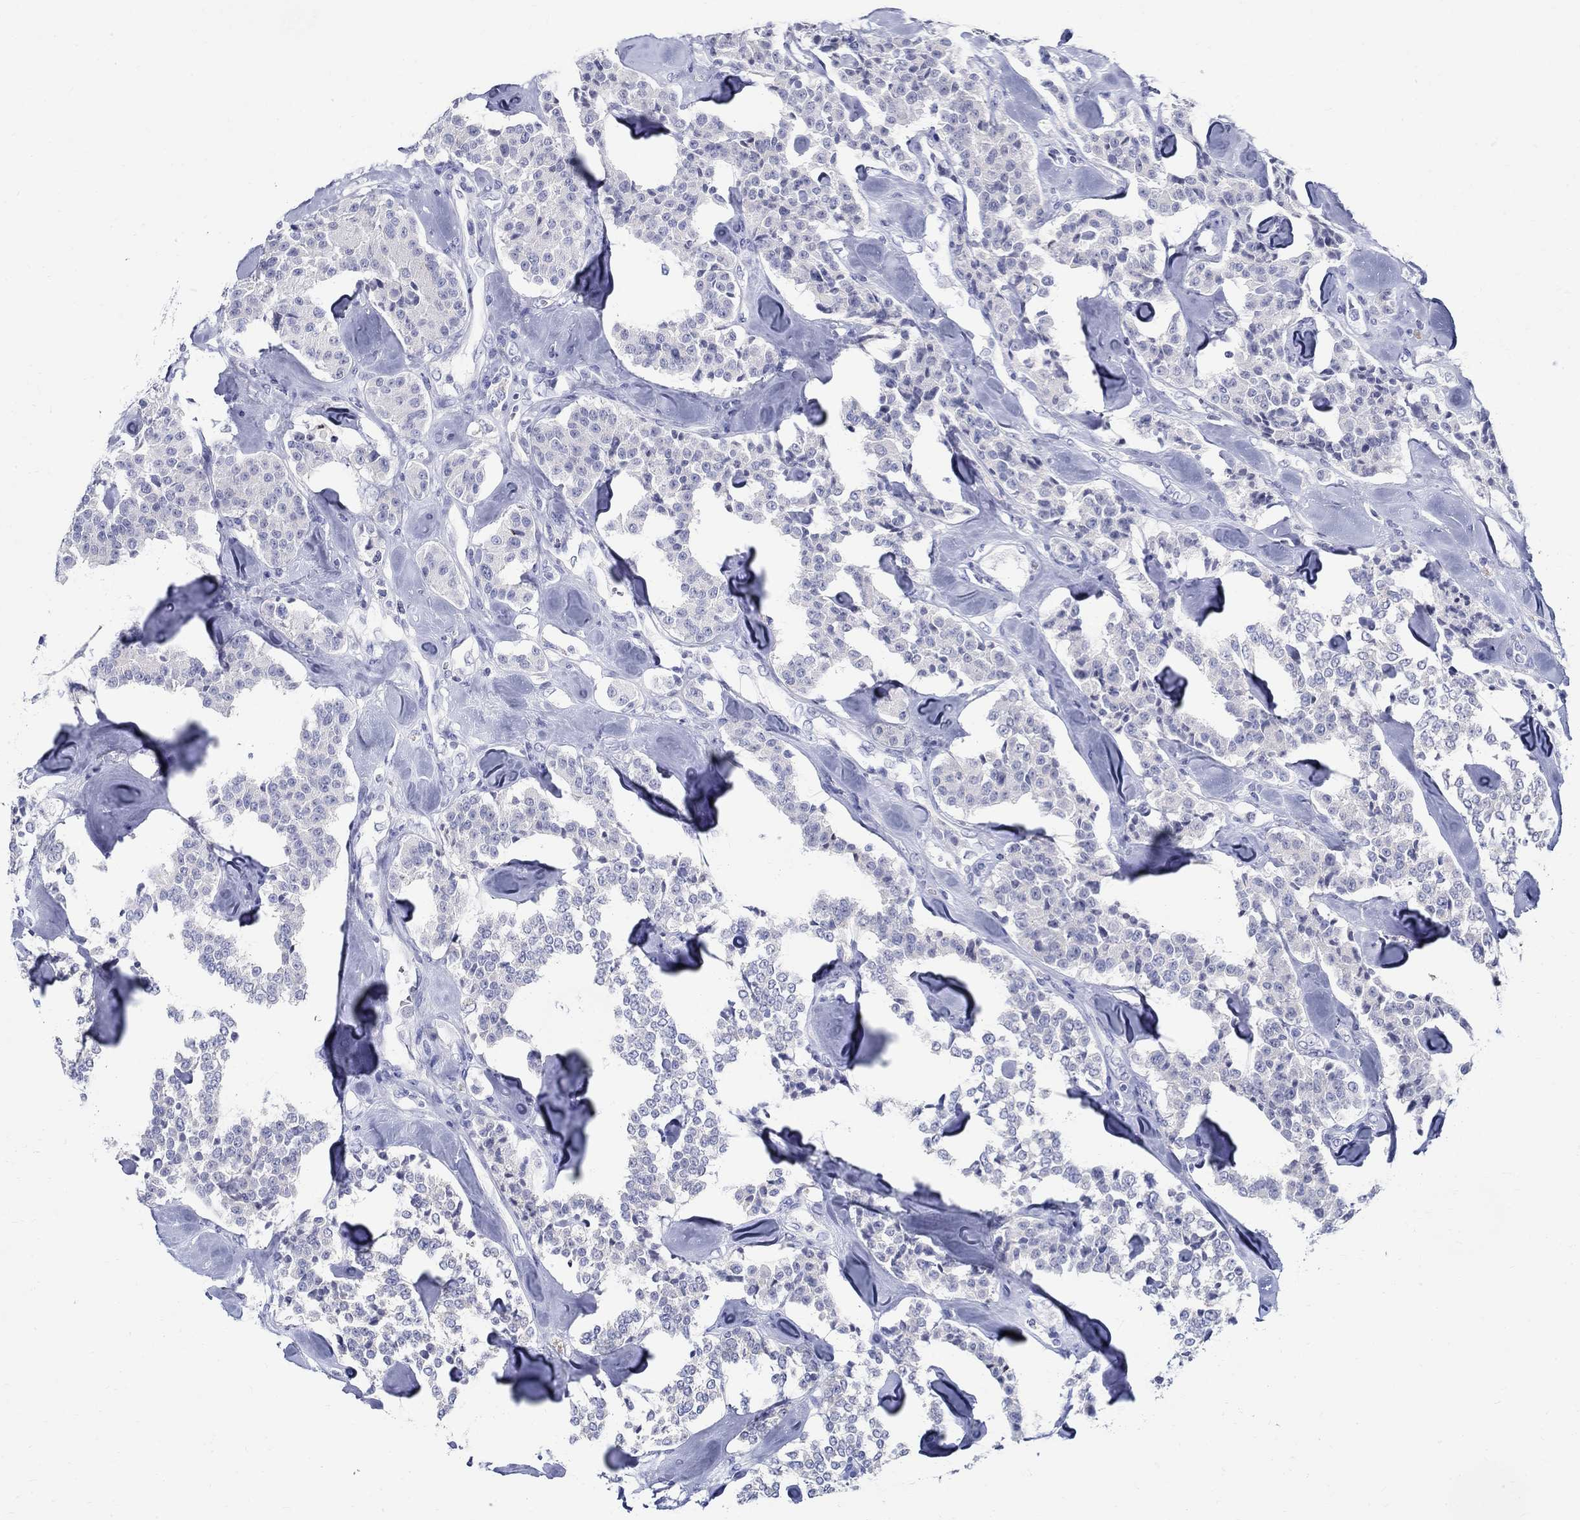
{"staining": {"intensity": "negative", "quantity": "none", "location": "none"}, "tissue": "carcinoid", "cell_type": "Tumor cells", "image_type": "cancer", "snomed": [{"axis": "morphology", "description": "Carcinoid, malignant, NOS"}, {"axis": "topography", "description": "Pancreas"}], "caption": "This is an IHC micrograph of human carcinoid (malignant). There is no positivity in tumor cells.", "gene": "BSPRY", "patient": {"sex": "male", "age": 41}}